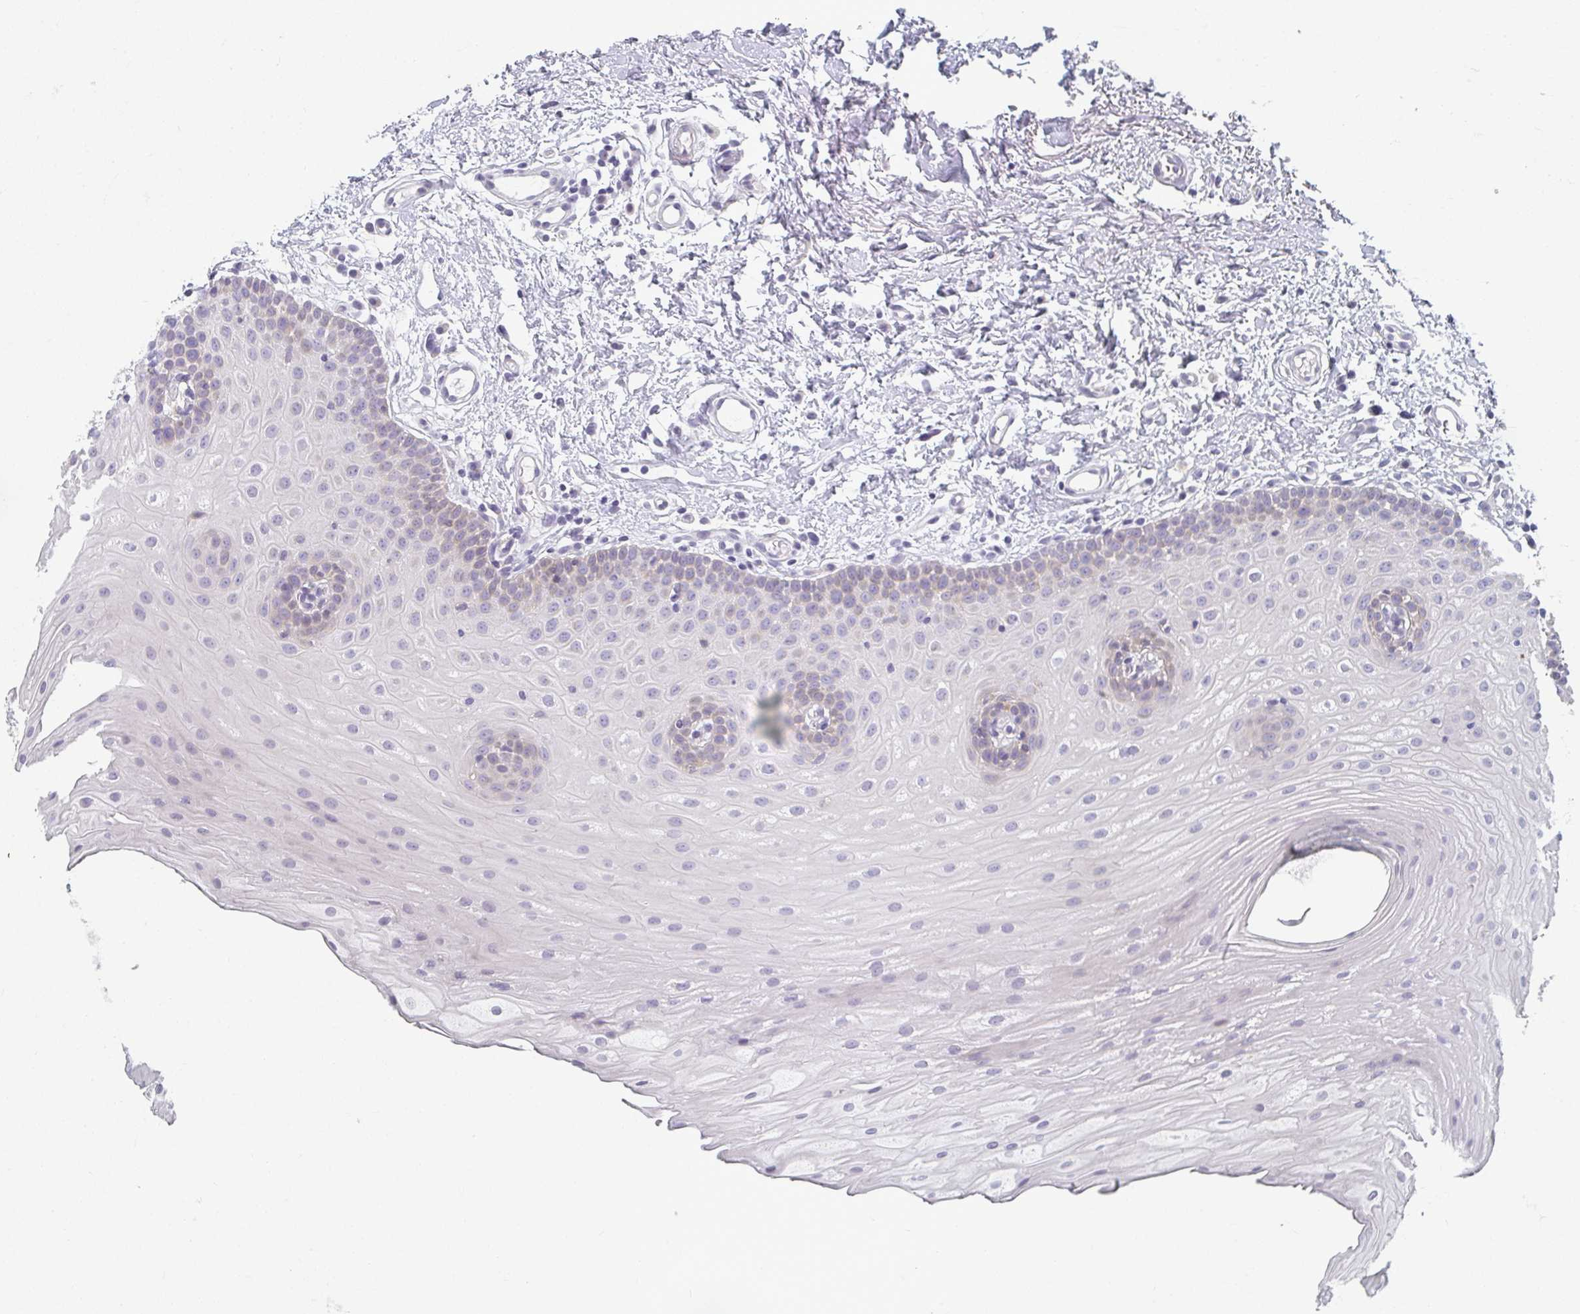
{"staining": {"intensity": "negative", "quantity": "none", "location": "none"}, "tissue": "oral mucosa", "cell_type": "Squamous epithelial cells", "image_type": "normal", "snomed": [{"axis": "morphology", "description": "Normal tissue, NOS"}, {"axis": "morphology", "description": "Adenocarcinoma, NOS"}, {"axis": "topography", "description": "Oral tissue"}, {"axis": "topography", "description": "Head-Neck"}], "caption": "DAB immunohistochemical staining of benign oral mucosa exhibits no significant expression in squamous epithelial cells. (DAB immunohistochemistry visualized using brightfield microscopy, high magnification).", "gene": "CAMKV", "patient": {"sex": "female", "age": 57}}